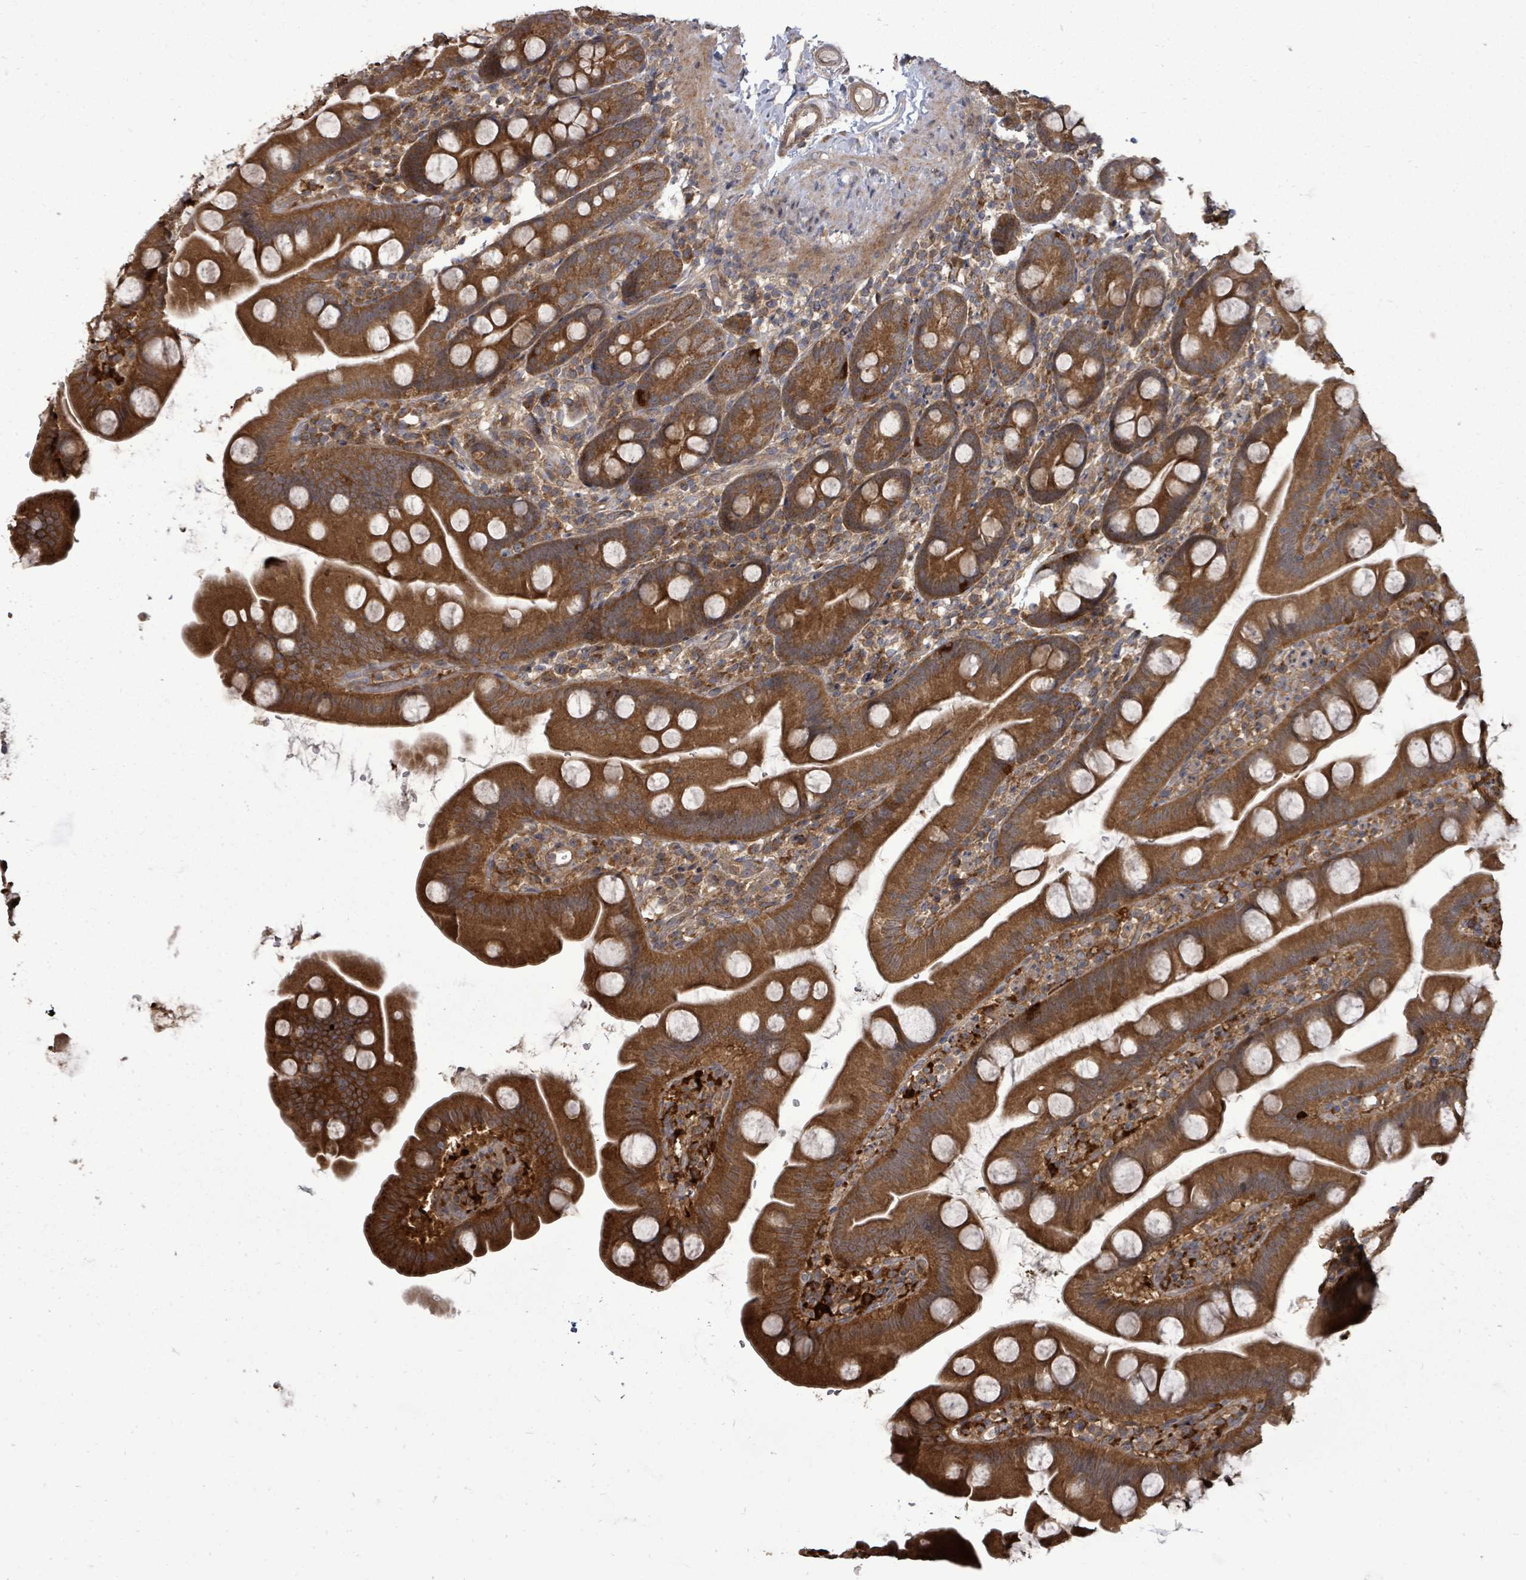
{"staining": {"intensity": "strong", "quantity": ">75%", "location": "cytoplasmic/membranous"}, "tissue": "small intestine", "cell_type": "Glandular cells", "image_type": "normal", "snomed": [{"axis": "morphology", "description": "Normal tissue, NOS"}, {"axis": "topography", "description": "Small intestine"}], "caption": "A brown stain shows strong cytoplasmic/membranous expression of a protein in glandular cells of normal small intestine. (DAB IHC, brown staining for protein, blue staining for nuclei).", "gene": "EIF3CL", "patient": {"sex": "female", "age": 68}}